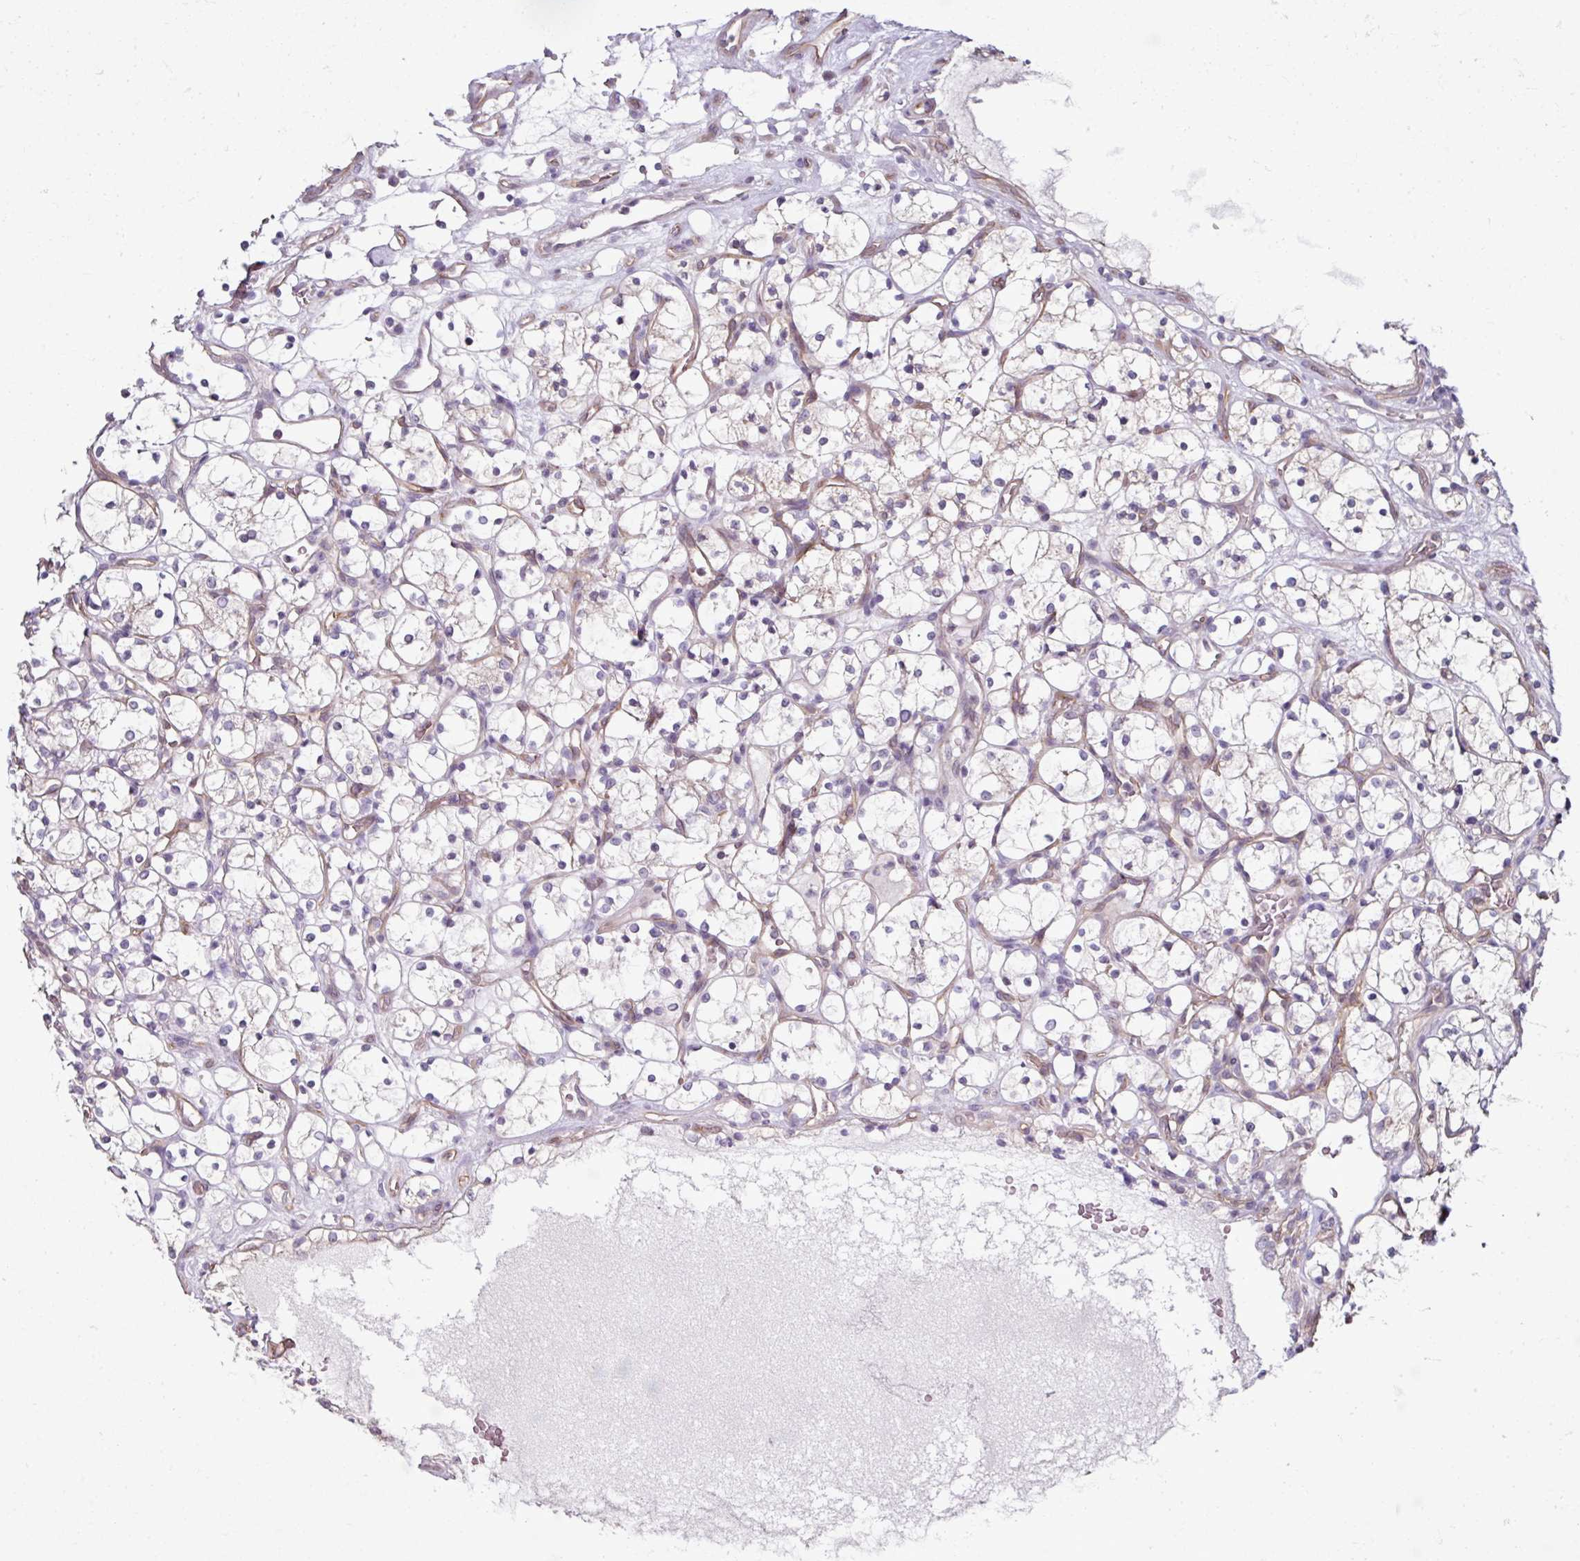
{"staining": {"intensity": "weak", "quantity": "<25%", "location": "cytoplasmic/membranous"}, "tissue": "renal cancer", "cell_type": "Tumor cells", "image_type": "cancer", "snomed": [{"axis": "morphology", "description": "Adenocarcinoma, NOS"}, {"axis": "topography", "description": "Kidney"}], "caption": "Protein analysis of adenocarcinoma (renal) demonstrates no significant positivity in tumor cells. Brightfield microscopy of immunohistochemistry stained with DAB (brown) and hematoxylin (blue), captured at high magnification.", "gene": "C19orf33", "patient": {"sex": "female", "age": 69}}